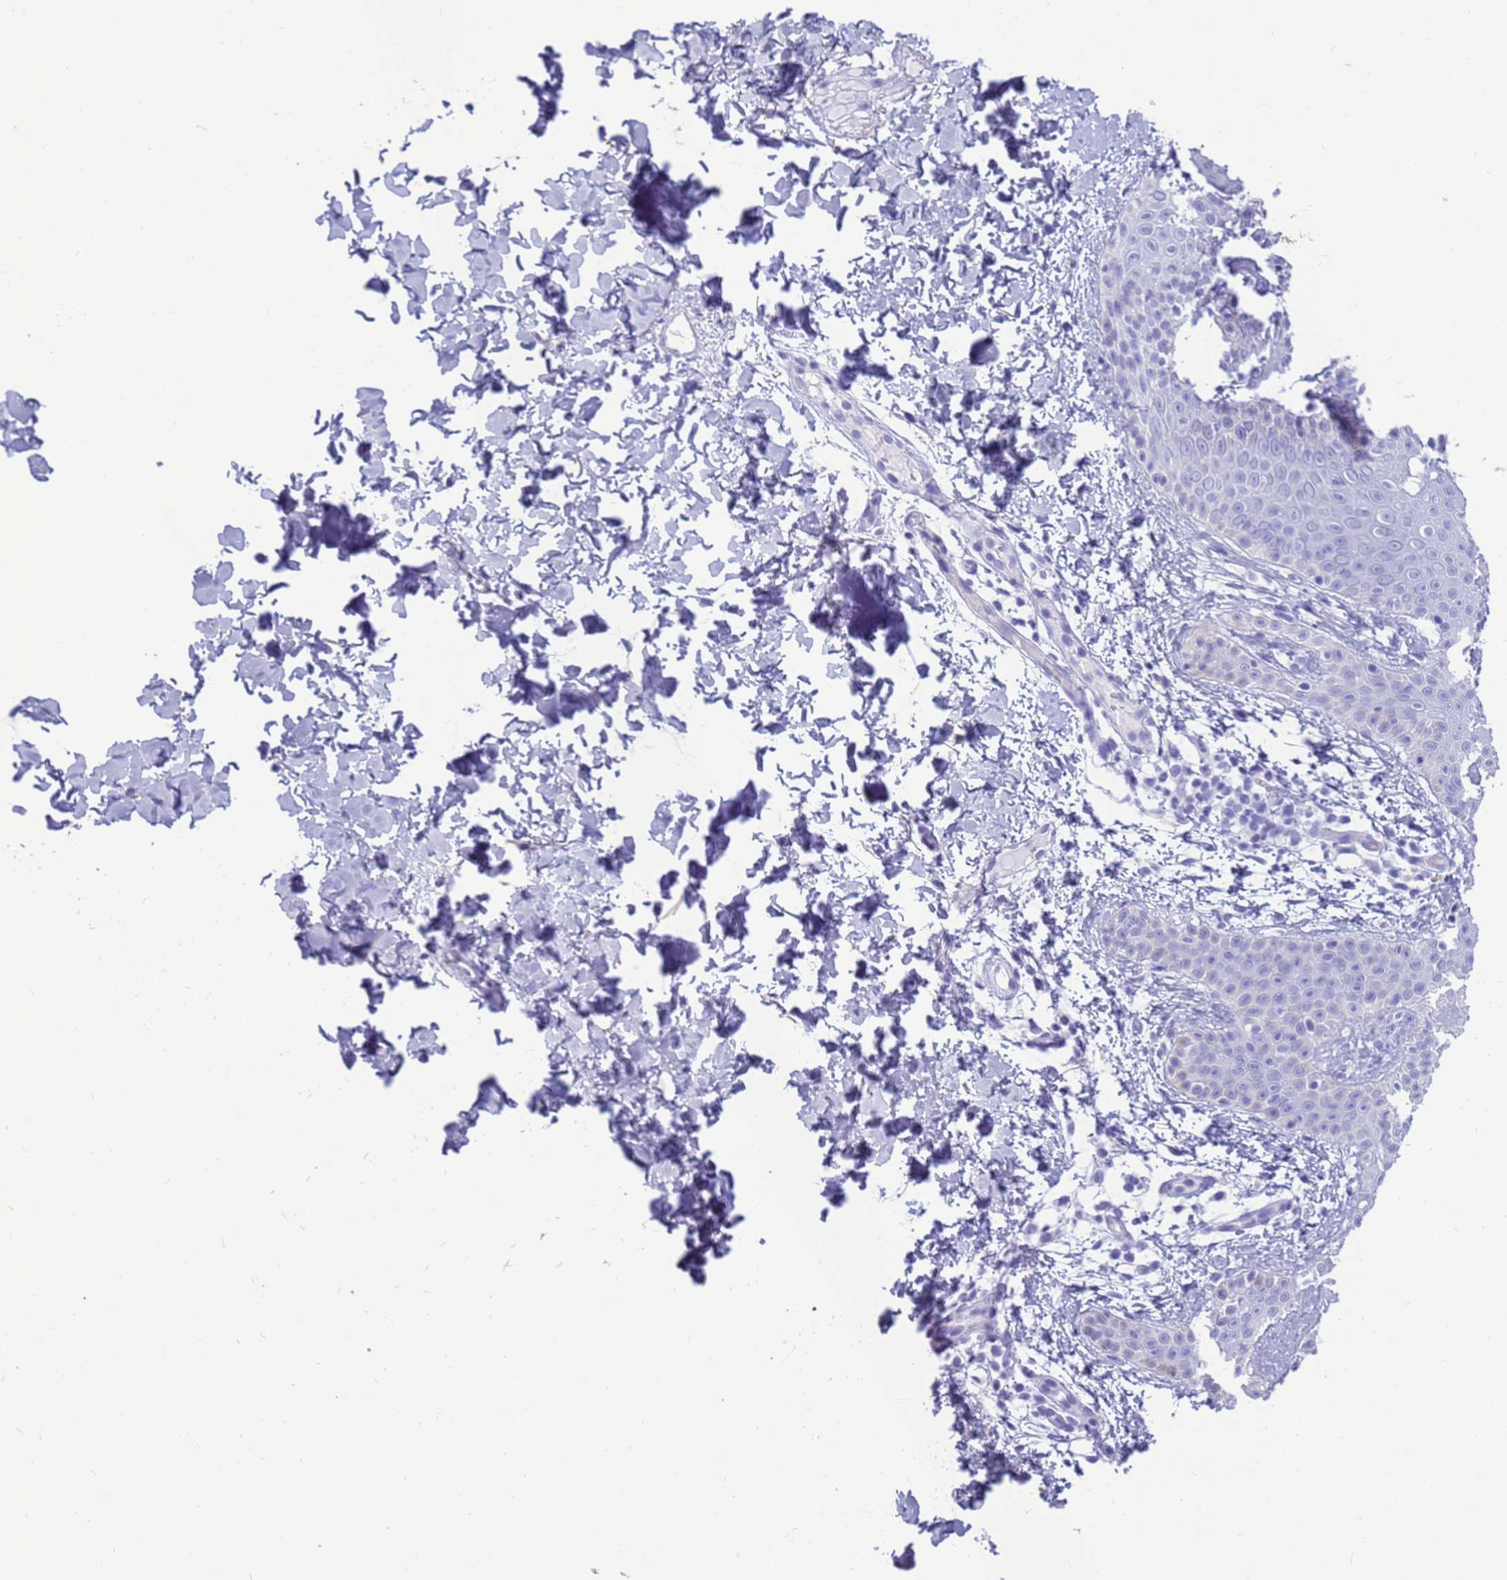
{"staining": {"intensity": "negative", "quantity": "none", "location": "none"}, "tissue": "skin", "cell_type": "Fibroblasts", "image_type": "normal", "snomed": [{"axis": "morphology", "description": "Normal tissue, NOS"}, {"axis": "topography", "description": "Skin"}], "caption": "Immunohistochemical staining of normal skin displays no significant staining in fibroblasts.", "gene": "STATH", "patient": {"sex": "male", "age": 36}}